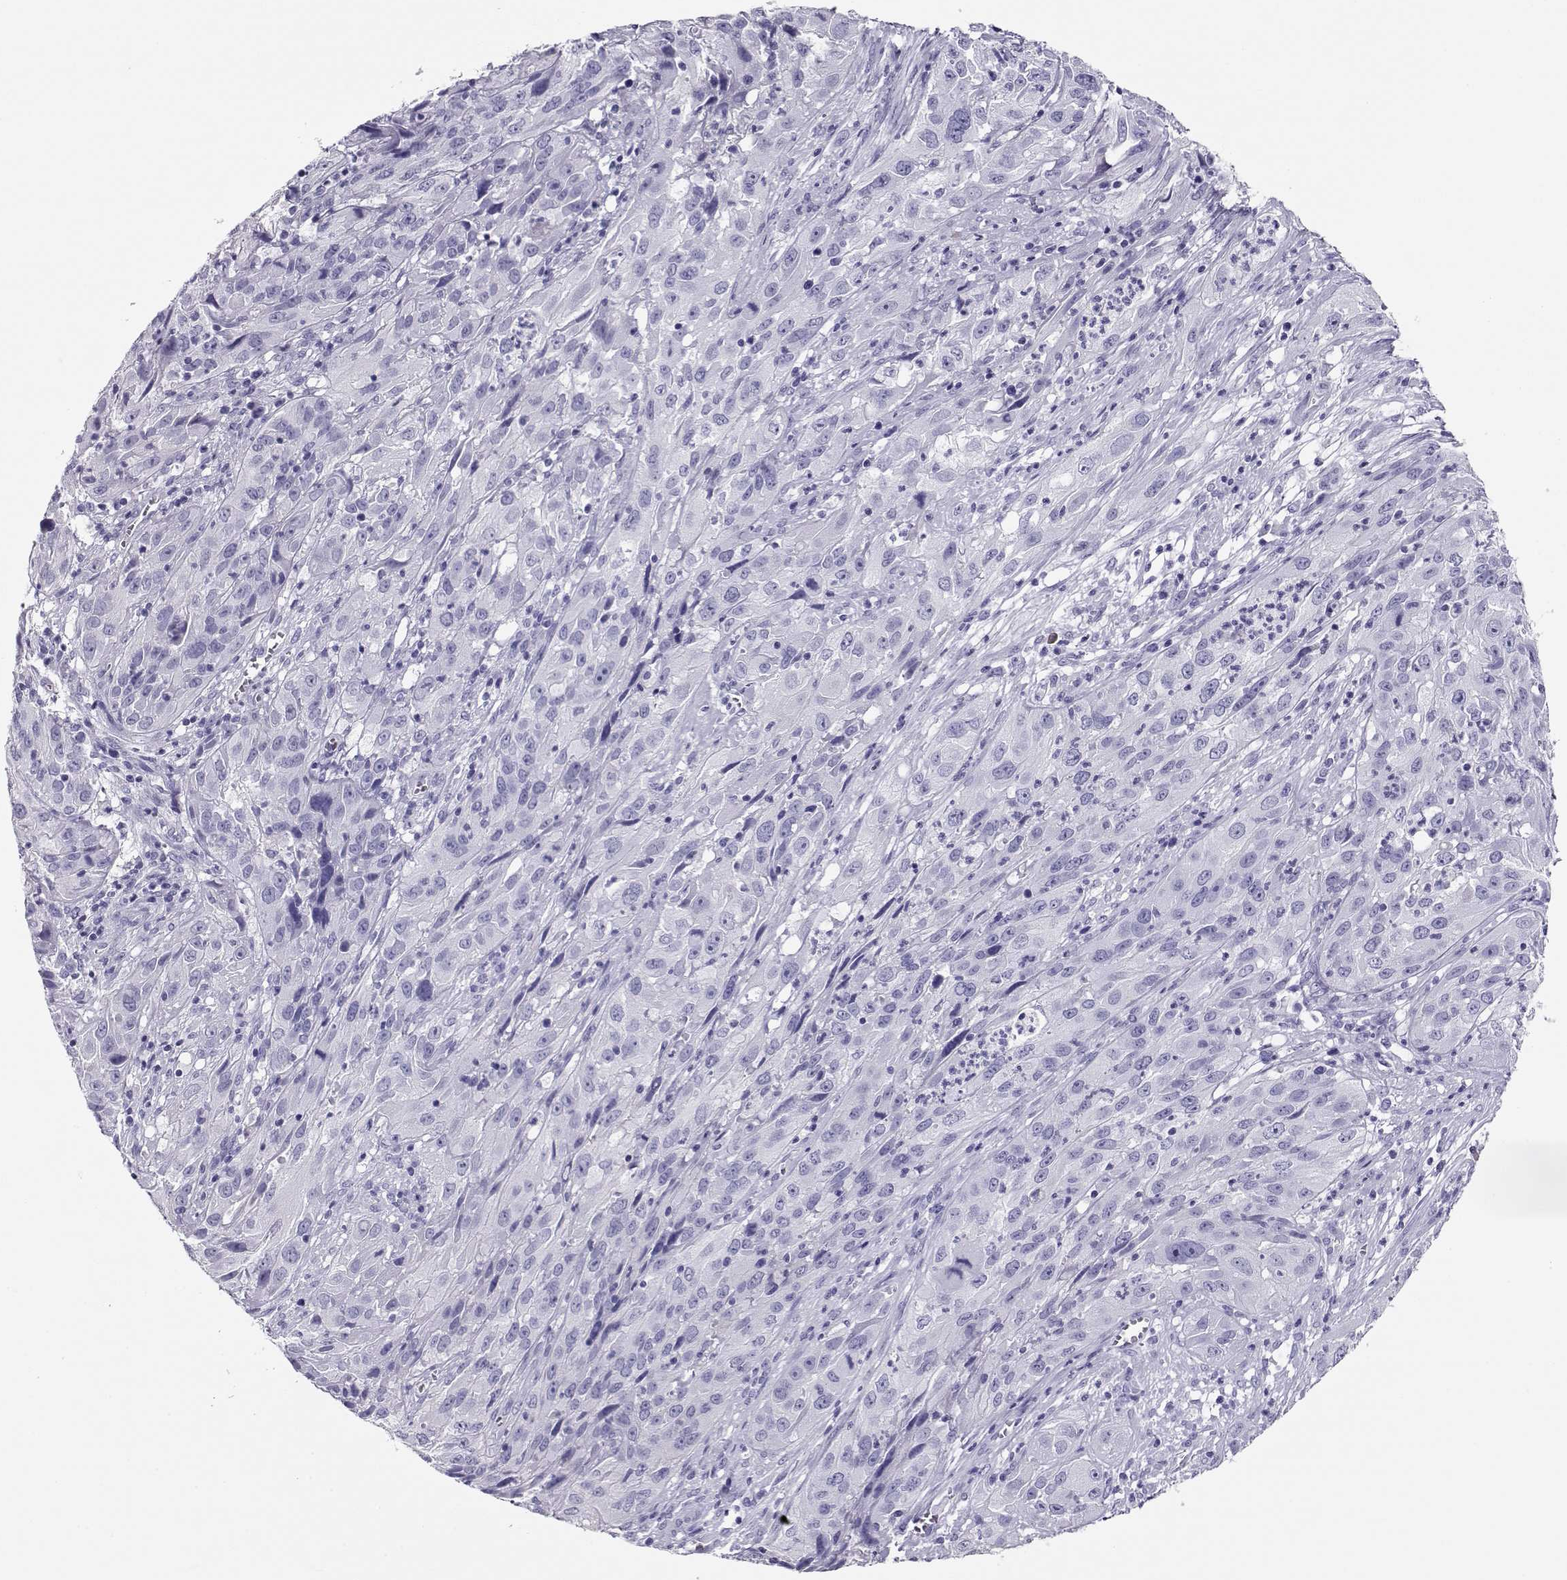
{"staining": {"intensity": "weak", "quantity": "<25%", "location": "cytoplasmic/membranous"}, "tissue": "cervical cancer", "cell_type": "Tumor cells", "image_type": "cancer", "snomed": [{"axis": "morphology", "description": "Squamous cell carcinoma, NOS"}, {"axis": "topography", "description": "Cervix"}], "caption": "A micrograph of squamous cell carcinoma (cervical) stained for a protein reveals no brown staining in tumor cells.", "gene": "CRX", "patient": {"sex": "female", "age": 32}}